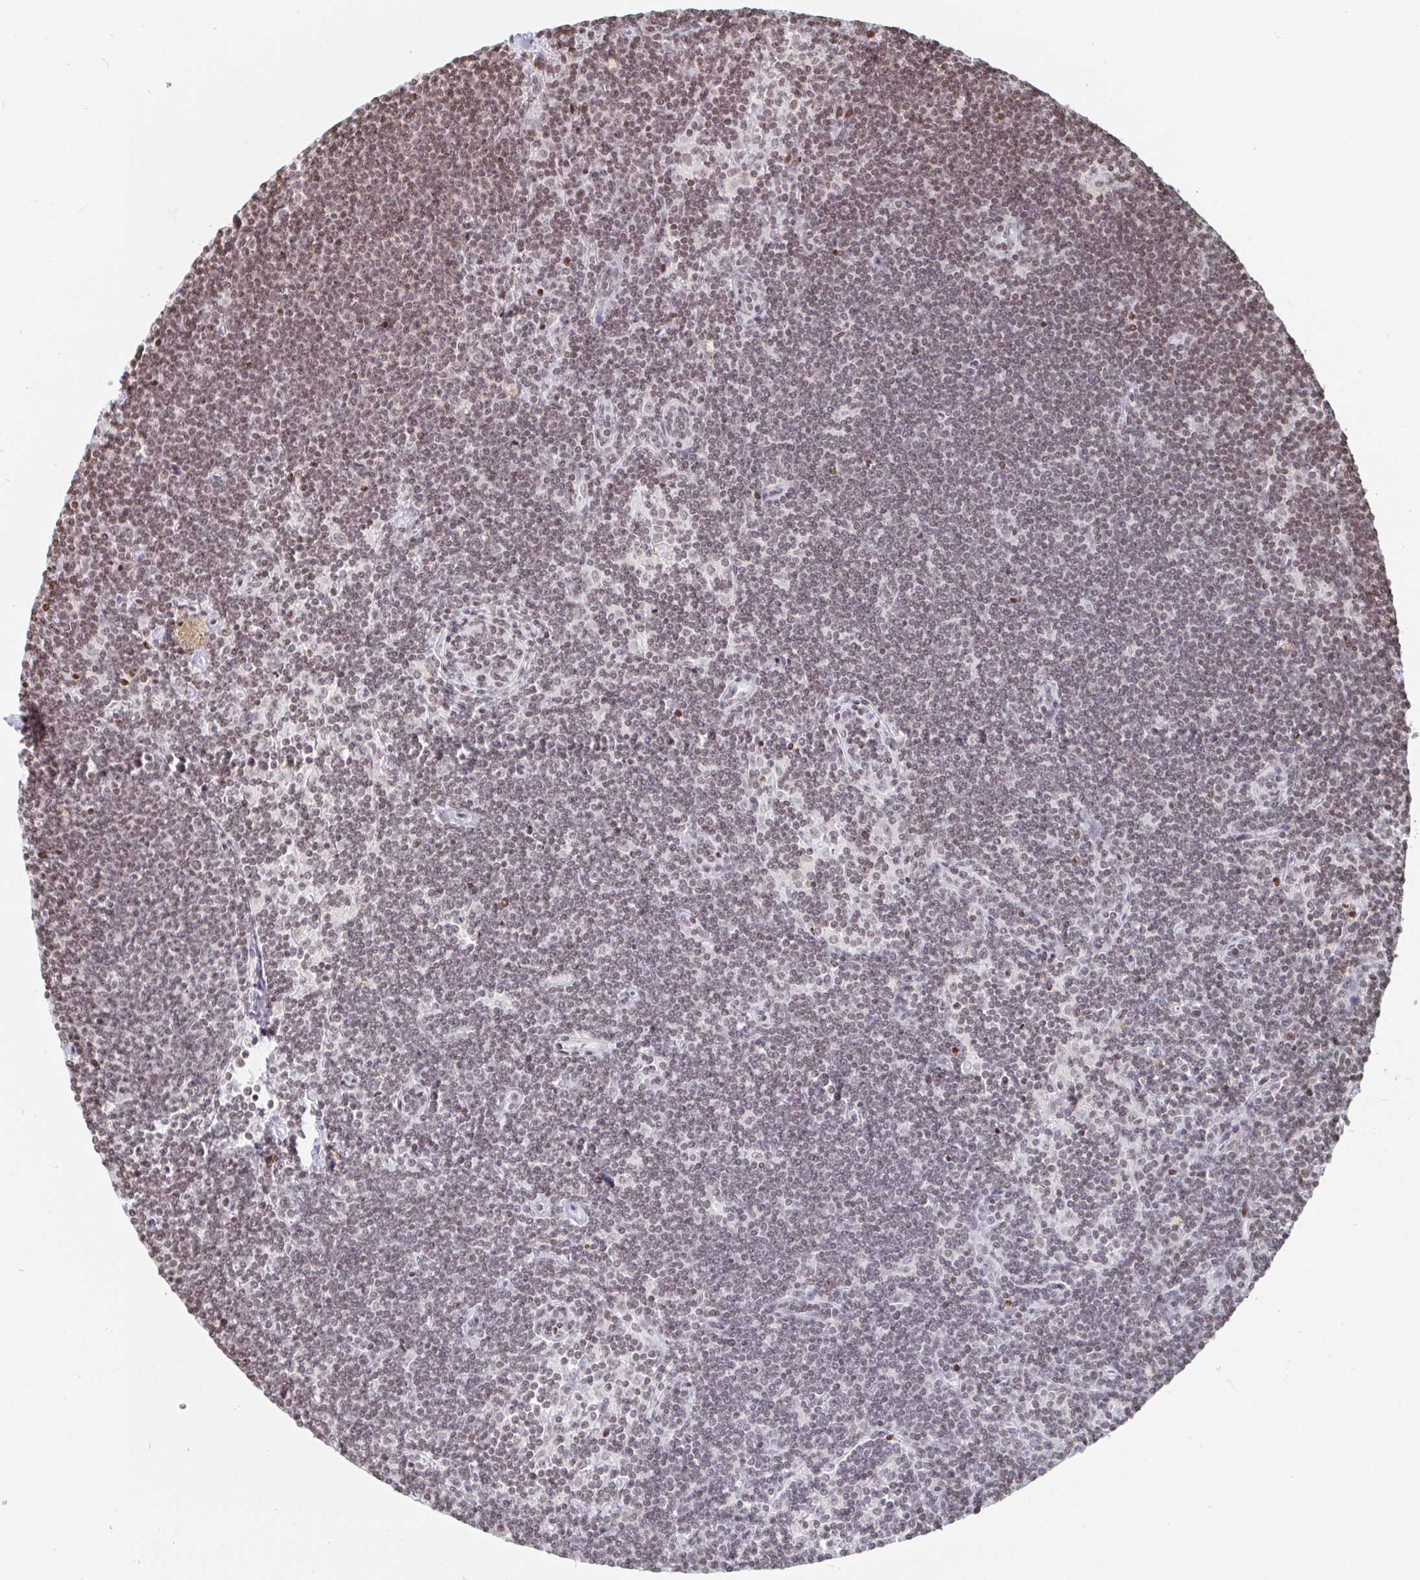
{"staining": {"intensity": "moderate", "quantity": "25%-75%", "location": "nuclear"}, "tissue": "lymphoma", "cell_type": "Tumor cells", "image_type": "cancer", "snomed": [{"axis": "morphology", "description": "Malignant lymphoma, non-Hodgkin's type, Low grade"}, {"axis": "topography", "description": "Lymph node"}], "caption": "IHC photomicrograph of human lymphoma stained for a protein (brown), which displays medium levels of moderate nuclear staining in about 25%-75% of tumor cells.", "gene": "HOXC10", "patient": {"sex": "female", "age": 73}}